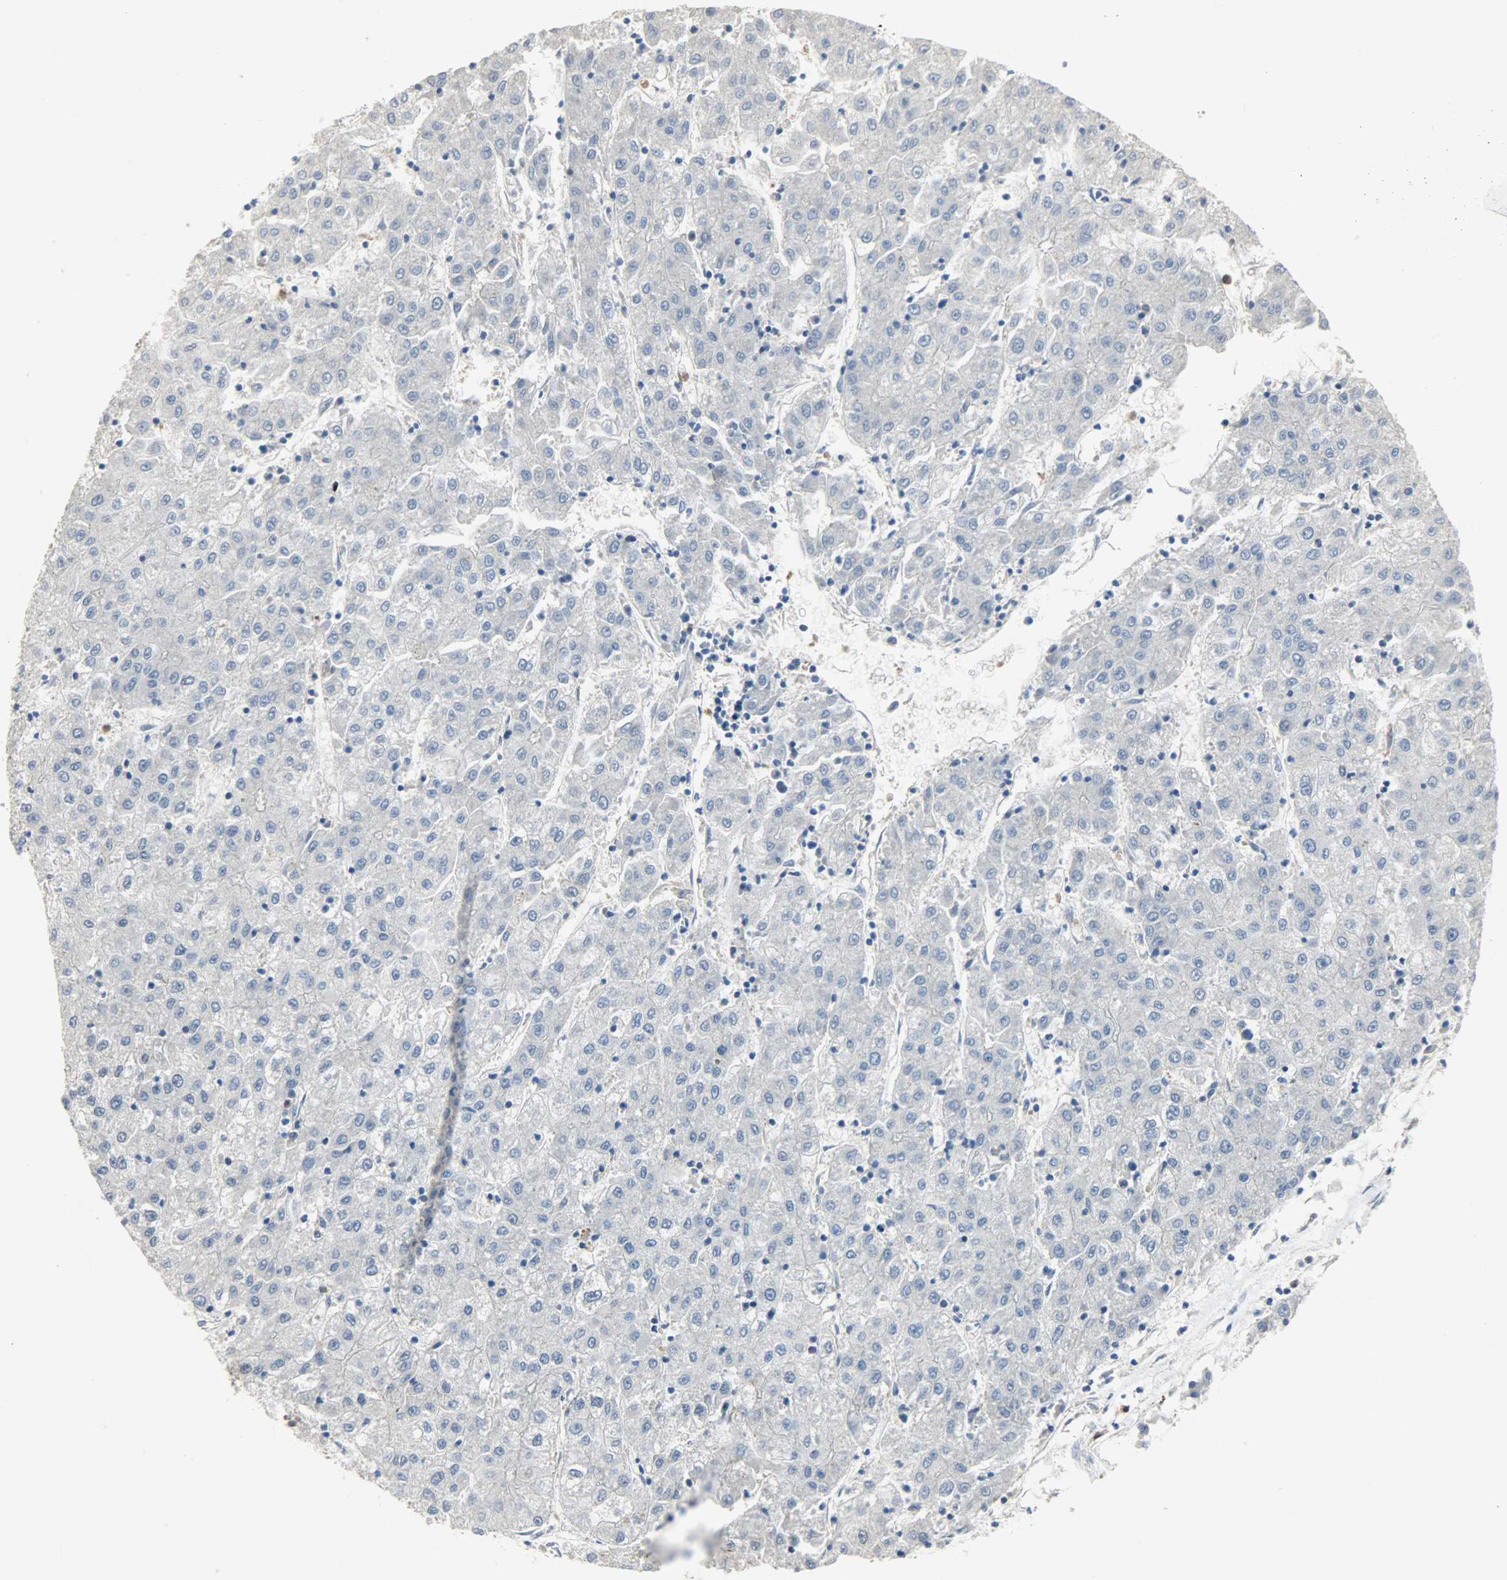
{"staining": {"intensity": "negative", "quantity": "none", "location": "none"}, "tissue": "liver cancer", "cell_type": "Tumor cells", "image_type": "cancer", "snomed": [{"axis": "morphology", "description": "Carcinoma, Hepatocellular, NOS"}, {"axis": "topography", "description": "Liver"}], "caption": "Immunohistochemistry of liver cancer shows no staining in tumor cells.", "gene": "SKAP2", "patient": {"sex": "male", "age": 72}}